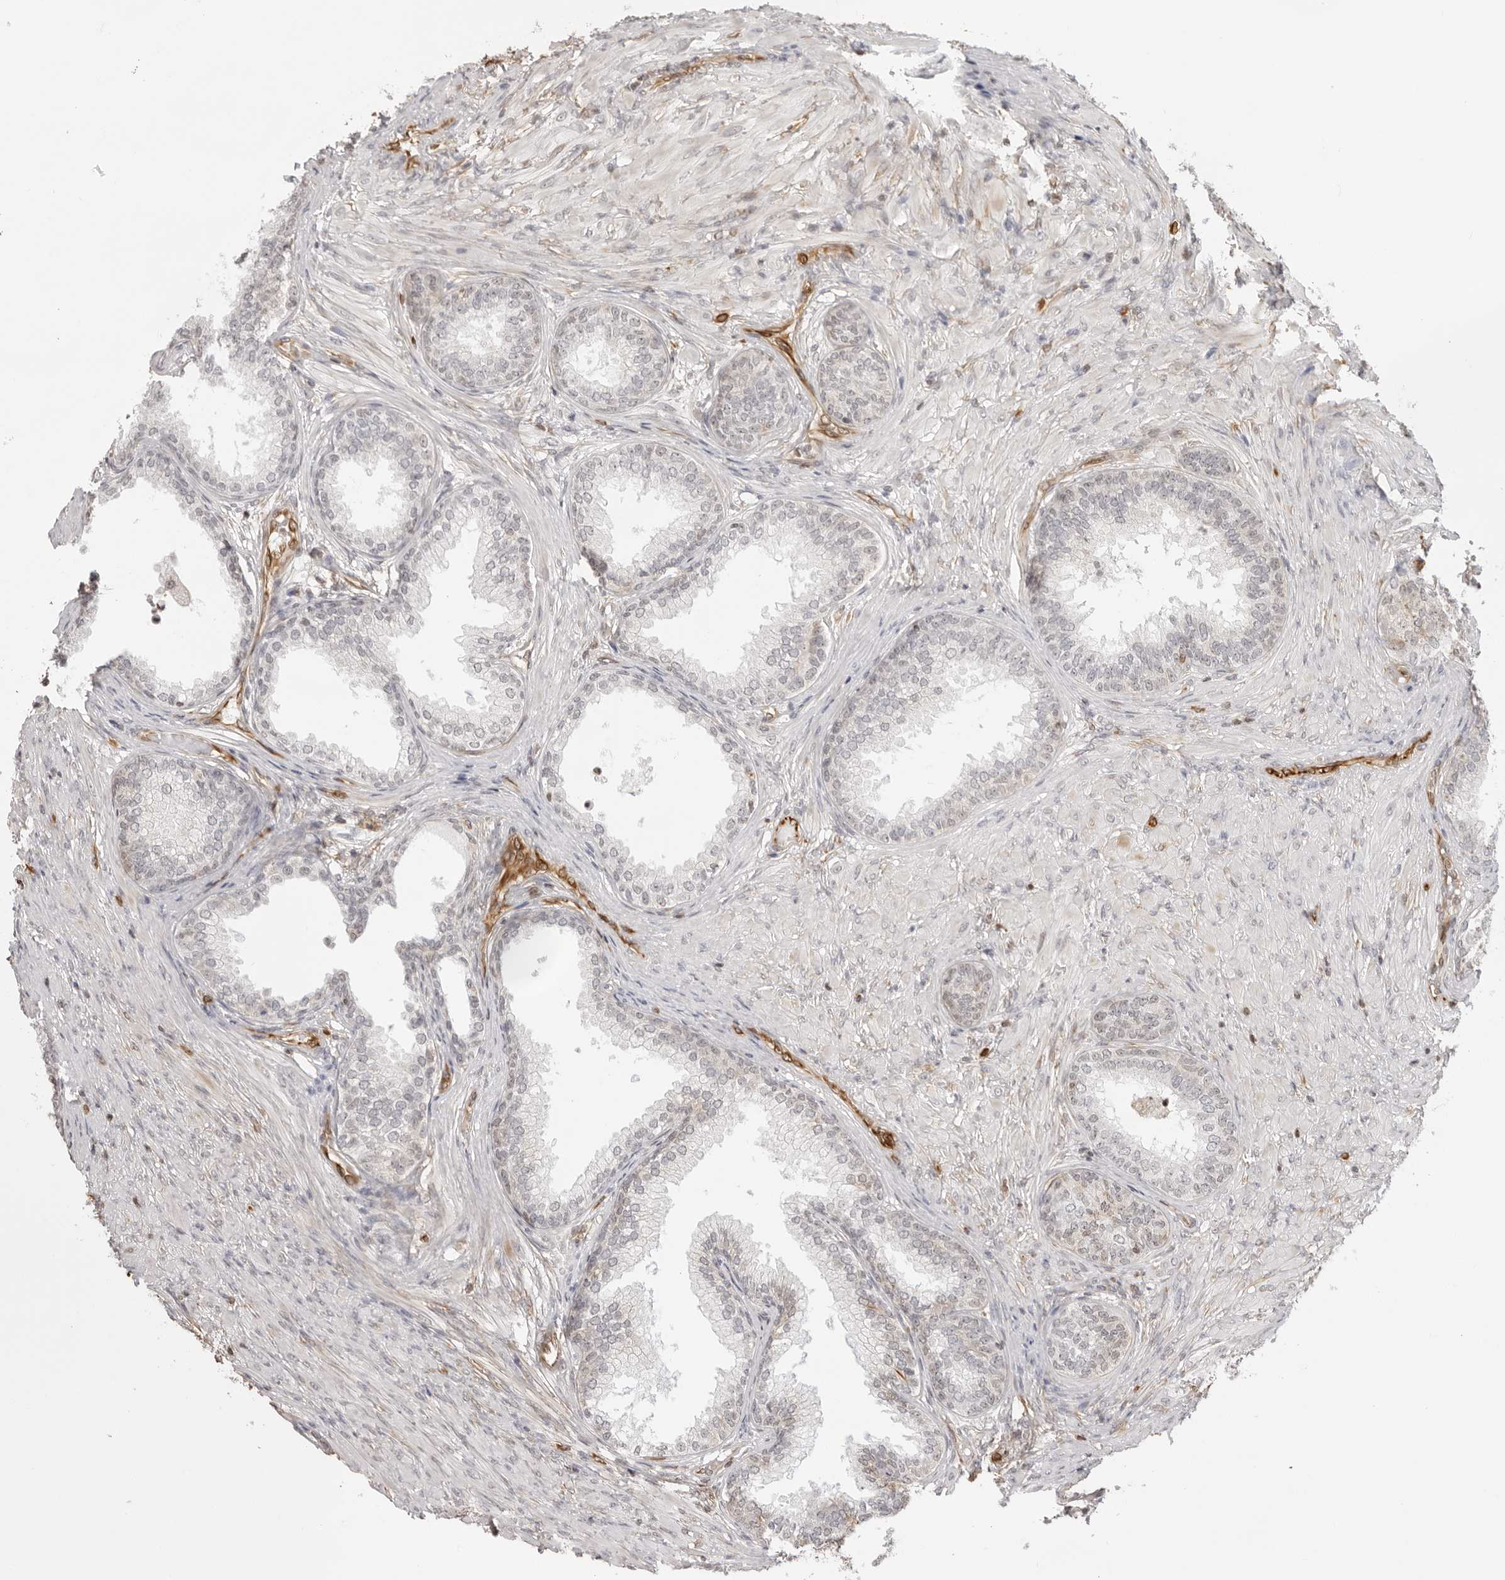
{"staining": {"intensity": "weak", "quantity": "<25%", "location": "cytoplasmic/membranous"}, "tissue": "prostate", "cell_type": "Glandular cells", "image_type": "normal", "snomed": [{"axis": "morphology", "description": "Normal tissue, NOS"}, {"axis": "topography", "description": "Prostate"}], "caption": "Immunohistochemistry (IHC) histopathology image of benign prostate: prostate stained with DAB (3,3'-diaminobenzidine) demonstrates no significant protein positivity in glandular cells. (Brightfield microscopy of DAB IHC at high magnification).", "gene": "DYNLT5", "patient": {"sex": "male", "age": 76}}